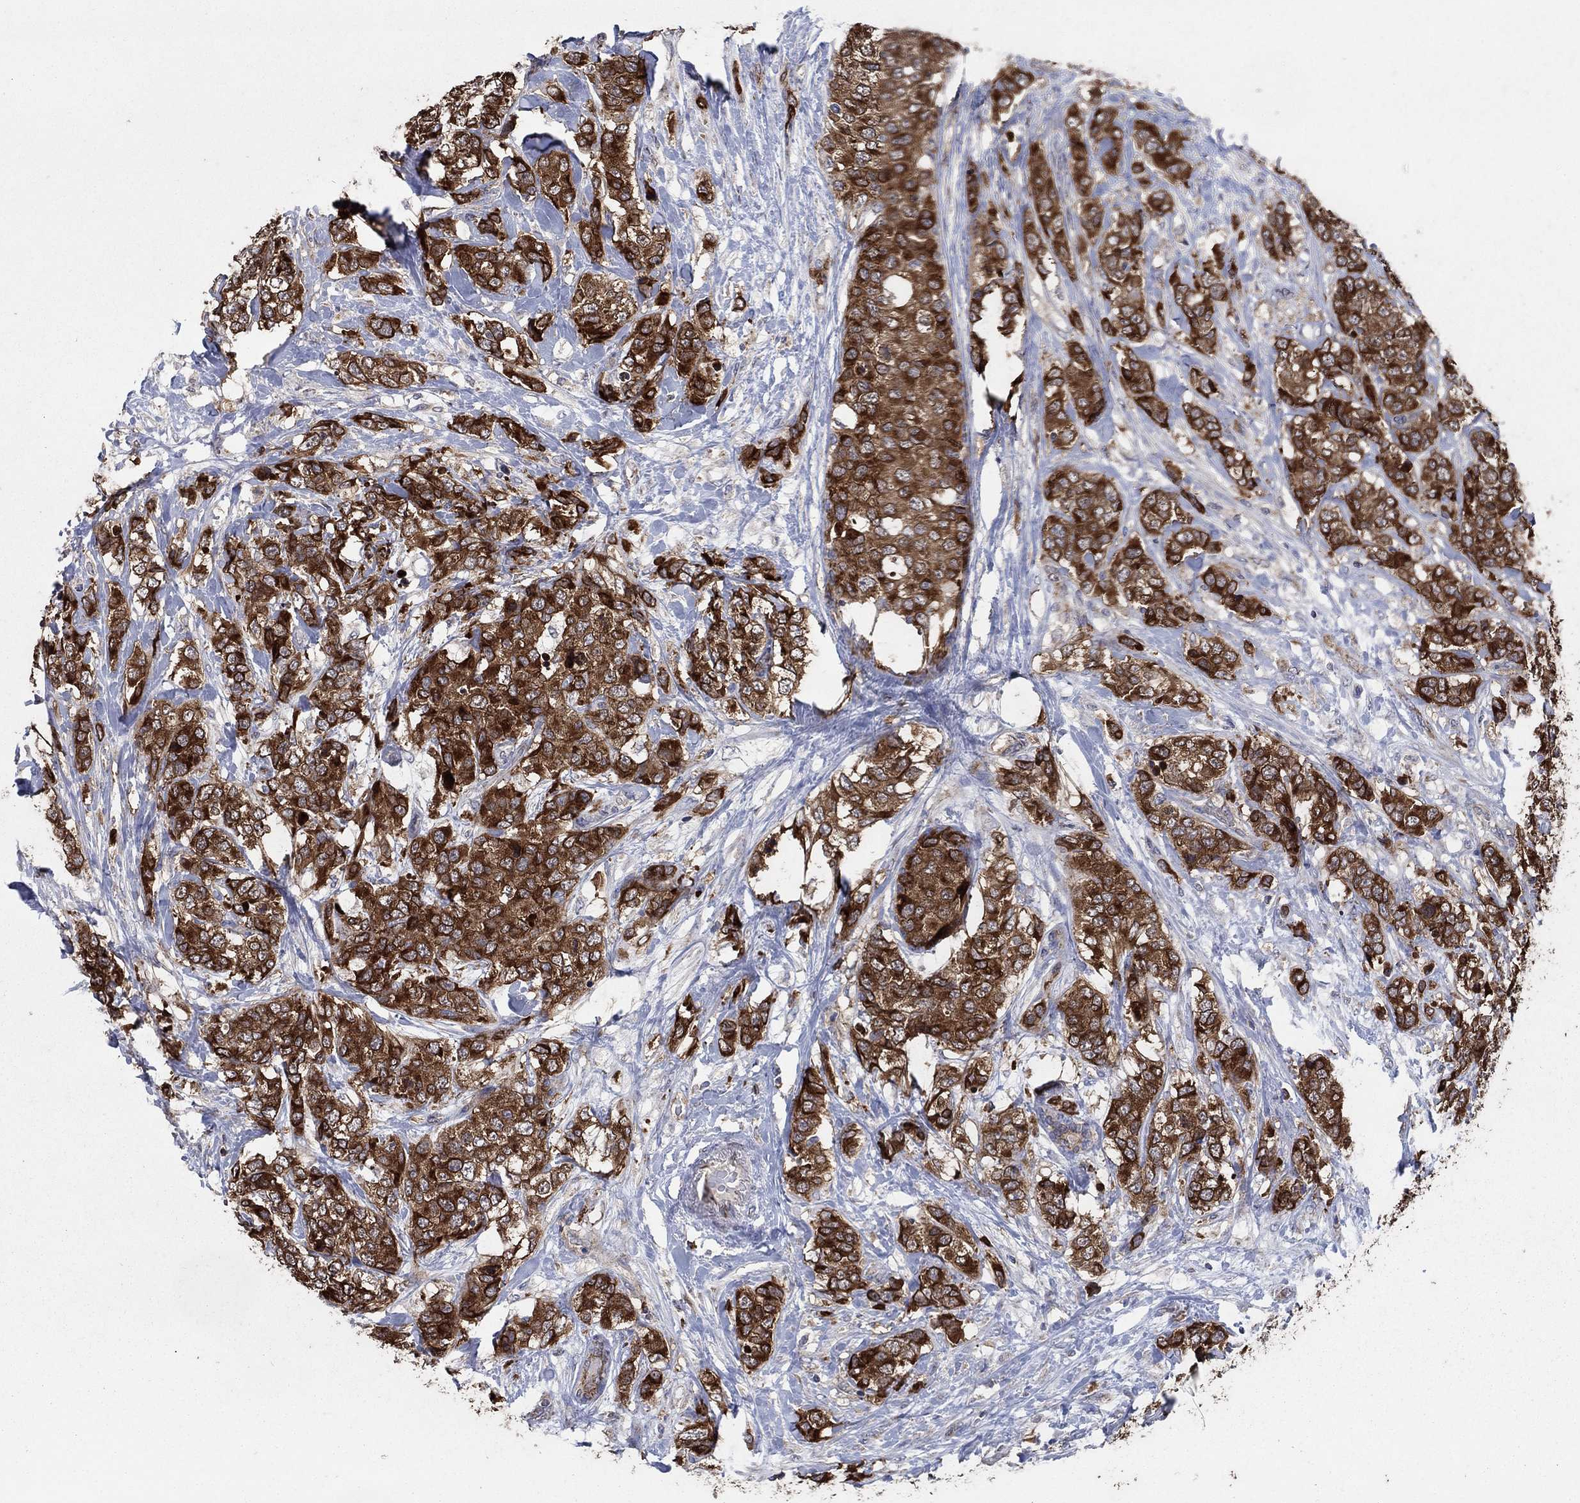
{"staining": {"intensity": "strong", "quantity": ">75%", "location": "cytoplasmic/membranous"}, "tissue": "breast cancer", "cell_type": "Tumor cells", "image_type": "cancer", "snomed": [{"axis": "morphology", "description": "Lobular carcinoma"}, {"axis": "topography", "description": "Breast"}], "caption": "The immunohistochemical stain labels strong cytoplasmic/membranous positivity in tumor cells of lobular carcinoma (breast) tissue. (IHC, brightfield microscopy, high magnification).", "gene": "HID1", "patient": {"sex": "female", "age": 59}}